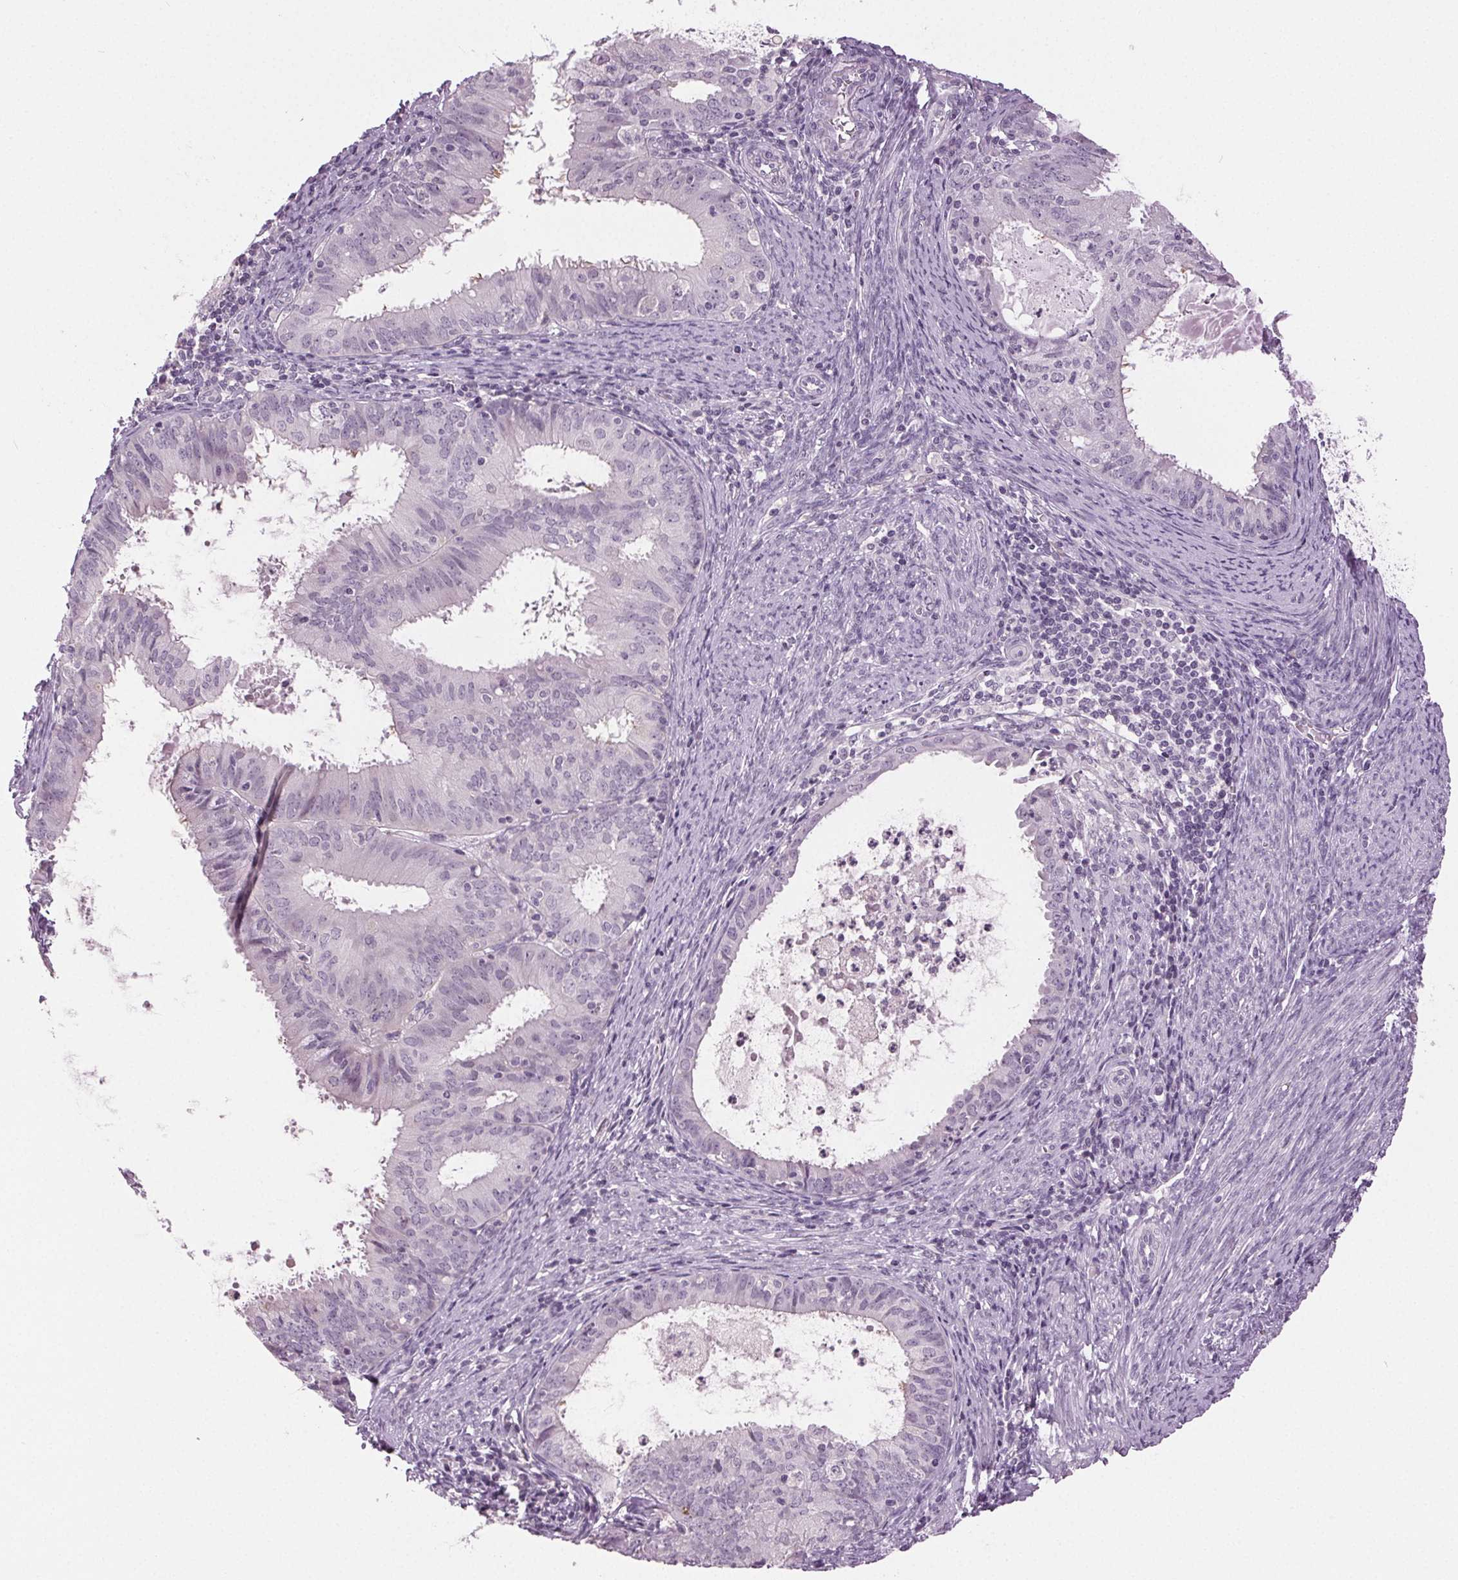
{"staining": {"intensity": "negative", "quantity": "none", "location": "none"}, "tissue": "endometrial cancer", "cell_type": "Tumor cells", "image_type": "cancer", "snomed": [{"axis": "morphology", "description": "Adenocarcinoma, NOS"}, {"axis": "topography", "description": "Endometrium"}], "caption": "The photomicrograph demonstrates no significant staining in tumor cells of endometrial cancer.", "gene": "DNAH12", "patient": {"sex": "female", "age": 57}}